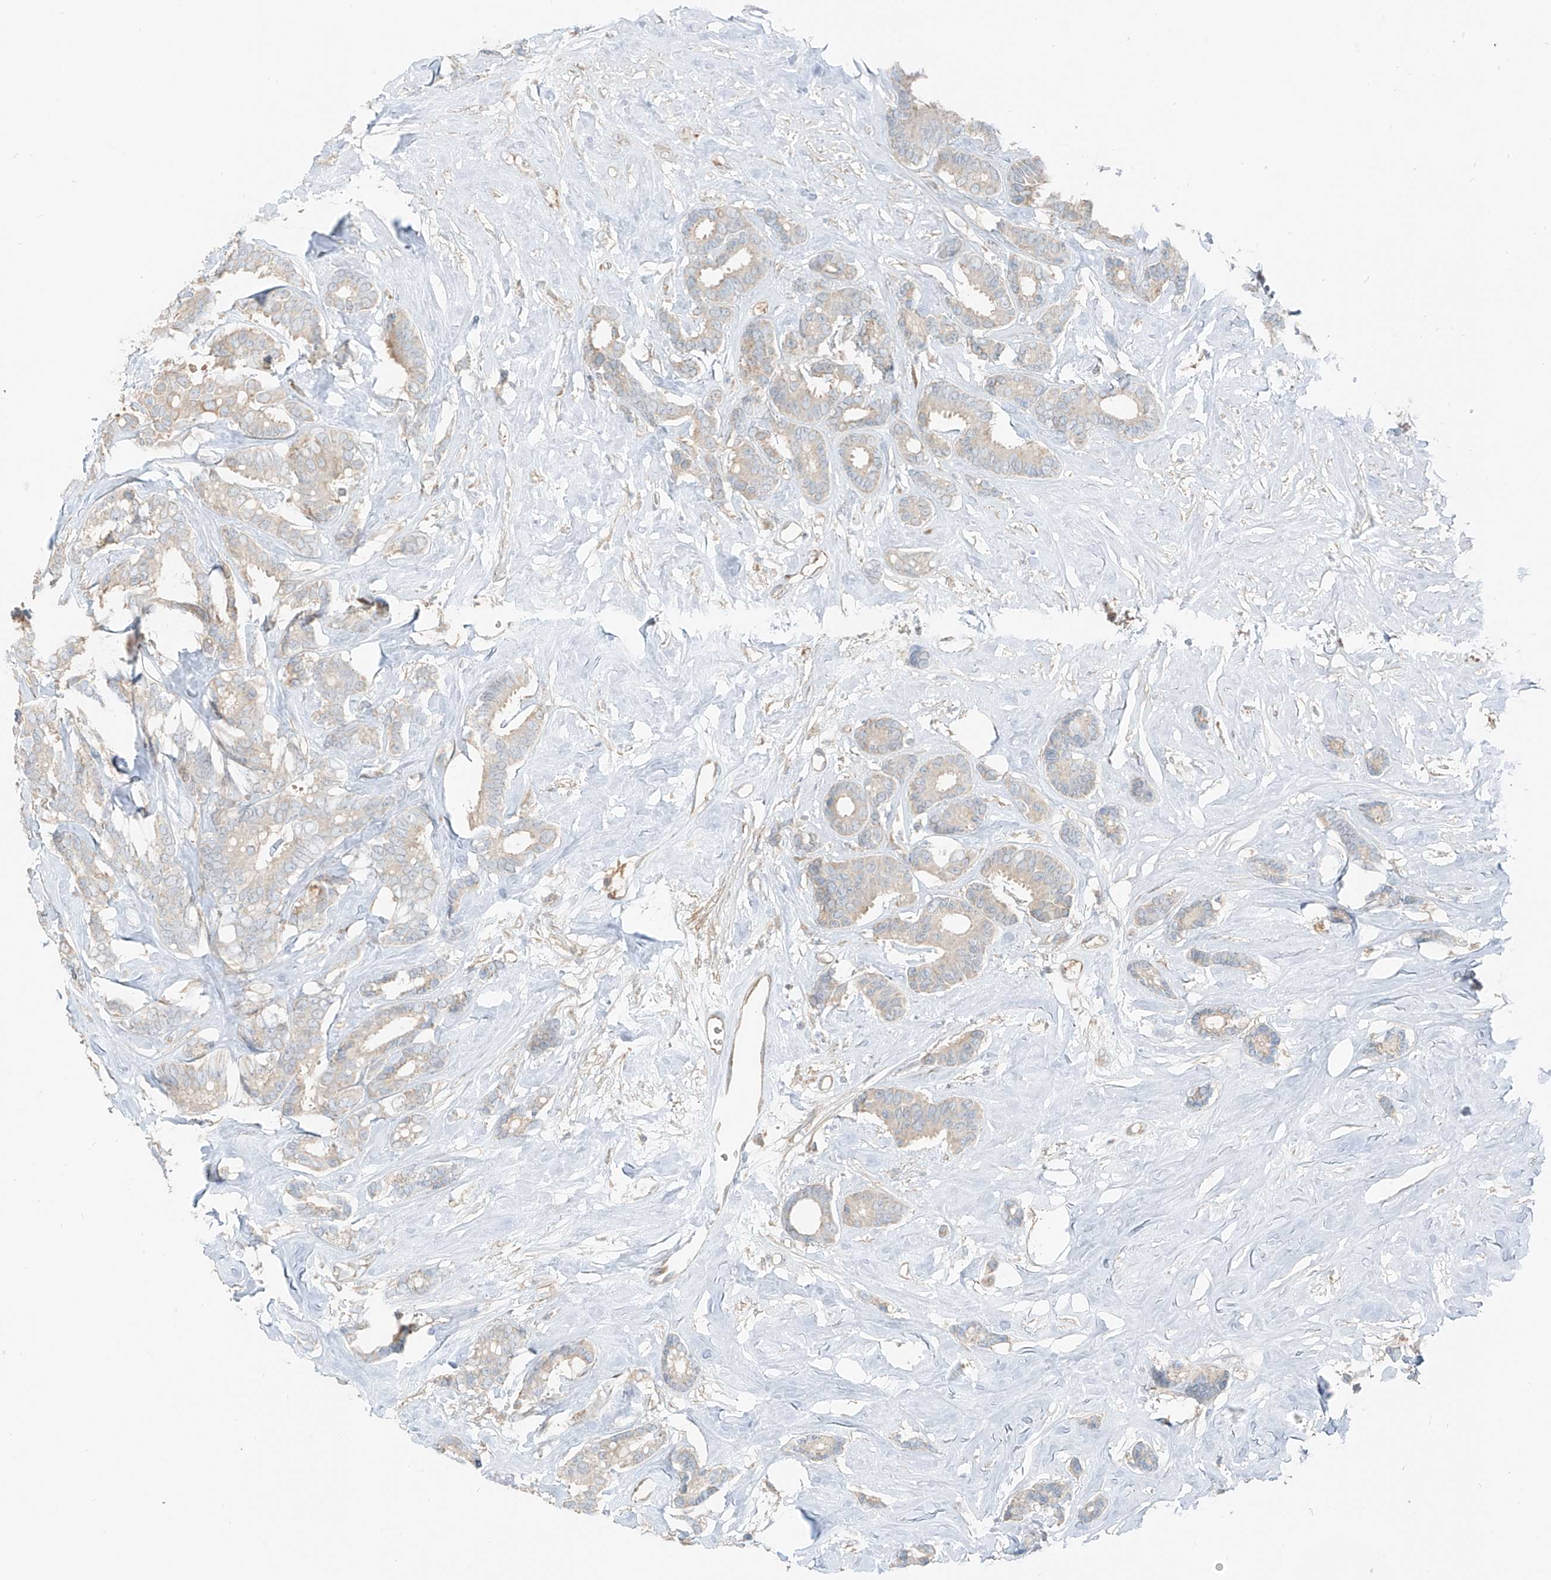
{"staining": {"intensity": "negative", "quantity": "none", "location": "none"}, "tissue": "breast cancer", "cell_type": "Tumor cells", "image_type": "cancer", "snomed": [{"axis": "morphology", "description": "Duct carcinoma"}, {"axis": "topography", "description": "Breast"}], "caption": "An immunohistochemistry (IHC) micrograph of intraductal carcinoma (breast) is shown. There is no staining in tumor cells of intraductal carcinoma (breast).", "gene": "FSTL1", "patient": {"sex": "female", "age": 87}}